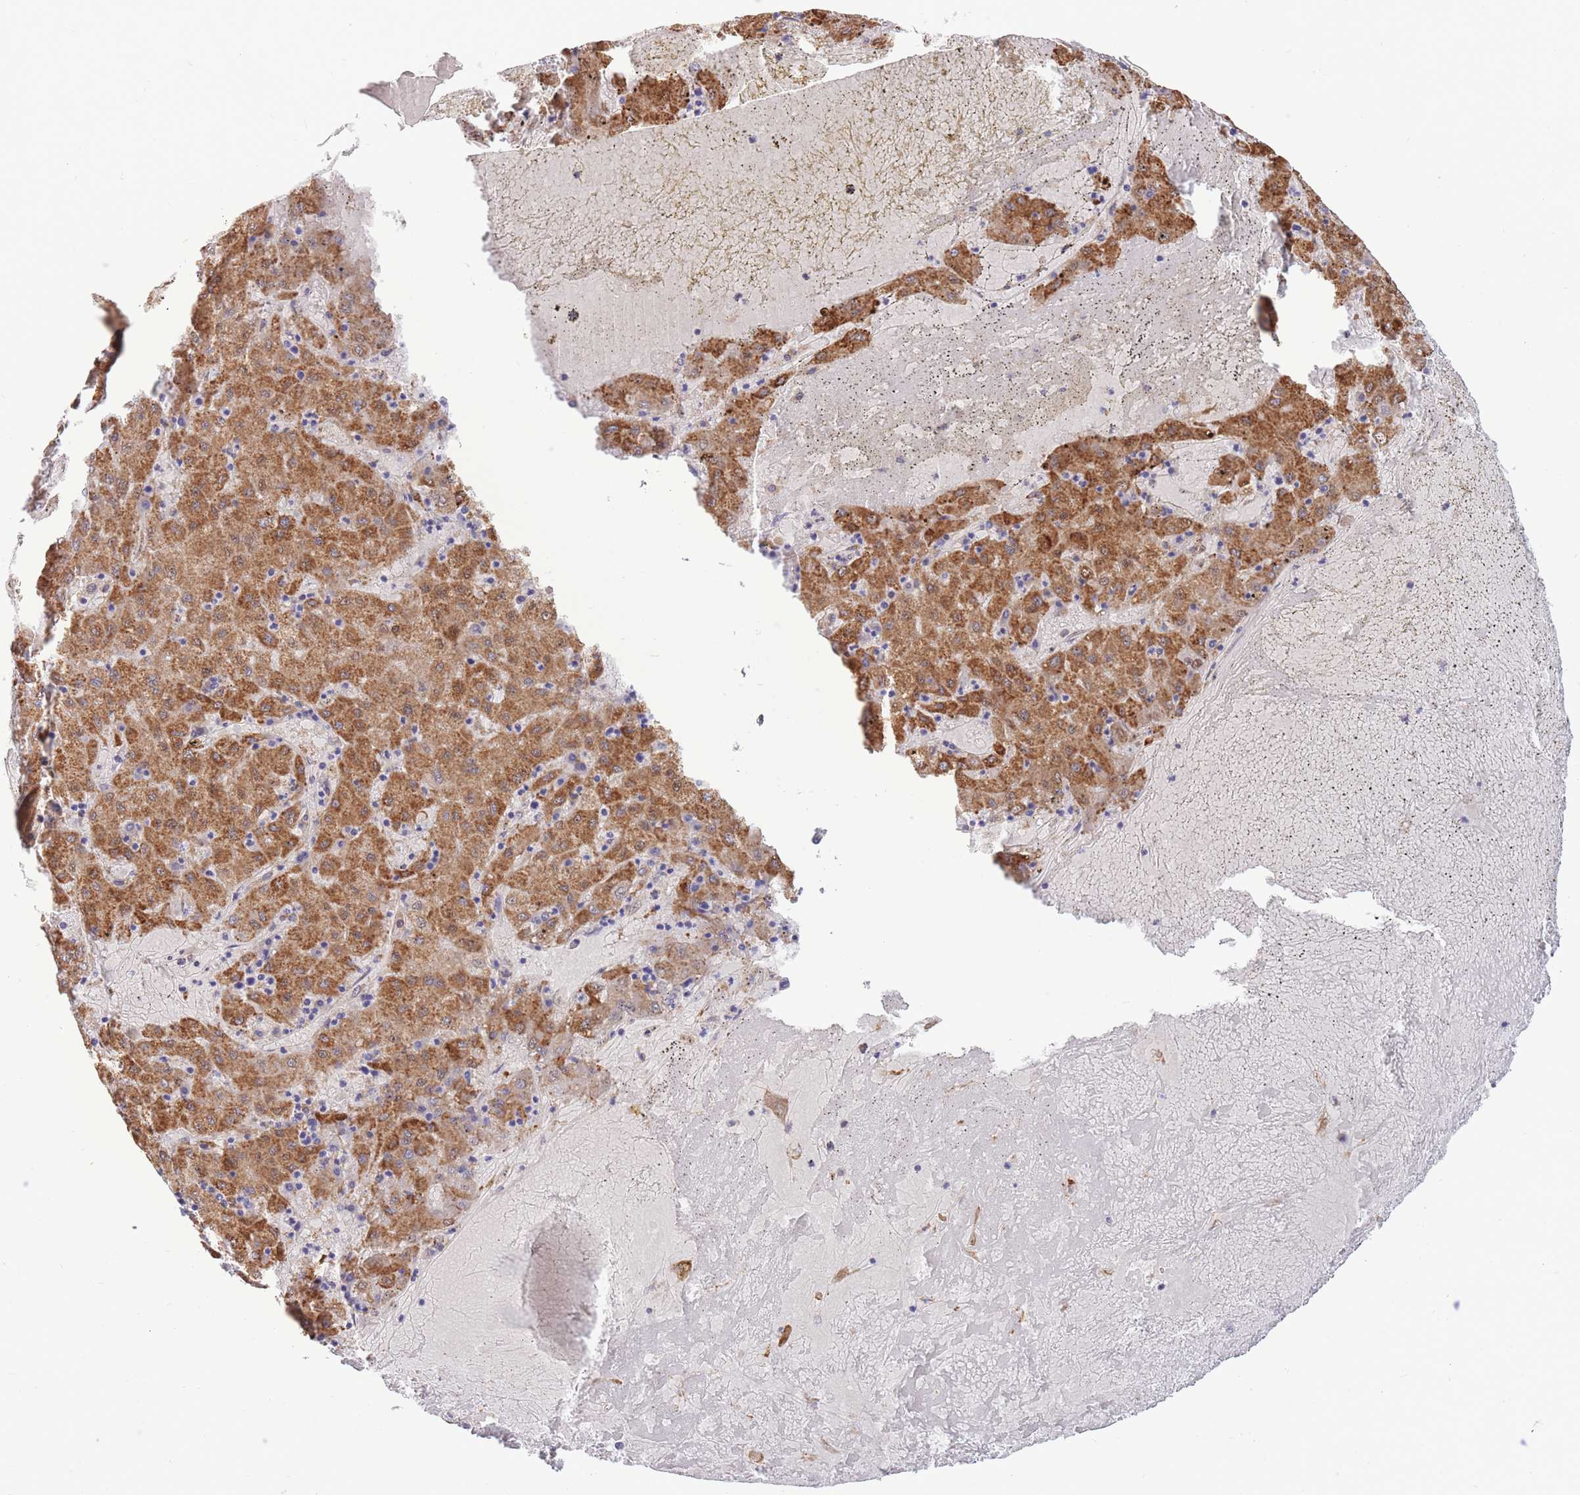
{"staining": {"intensity": "moderate", "quantity": ">75%", "location": "cytoplasmic/membranous,nuclear"}, "tissue": "liver cancer", "cell_type": "Tumor cells", "image_type": "cancer", "snomed": [{"axis": "morphology", "description": "Carcinoma, Hepatocellular, NOS"}, {"axis": "topography", "description": "Liver"}], "caption": "Moderate cytoplasmic/membranous and nuclear expression is present in about >75% of tumor cells in hepatocellular carcinoma (liver). The protein of interest is stained brown, and the nuclei are stained in blue (DAB IHC with brightfield microscopy, high magnification).", "gene": "FAM153A", "patient": {"sex": "male", "age": 72}}